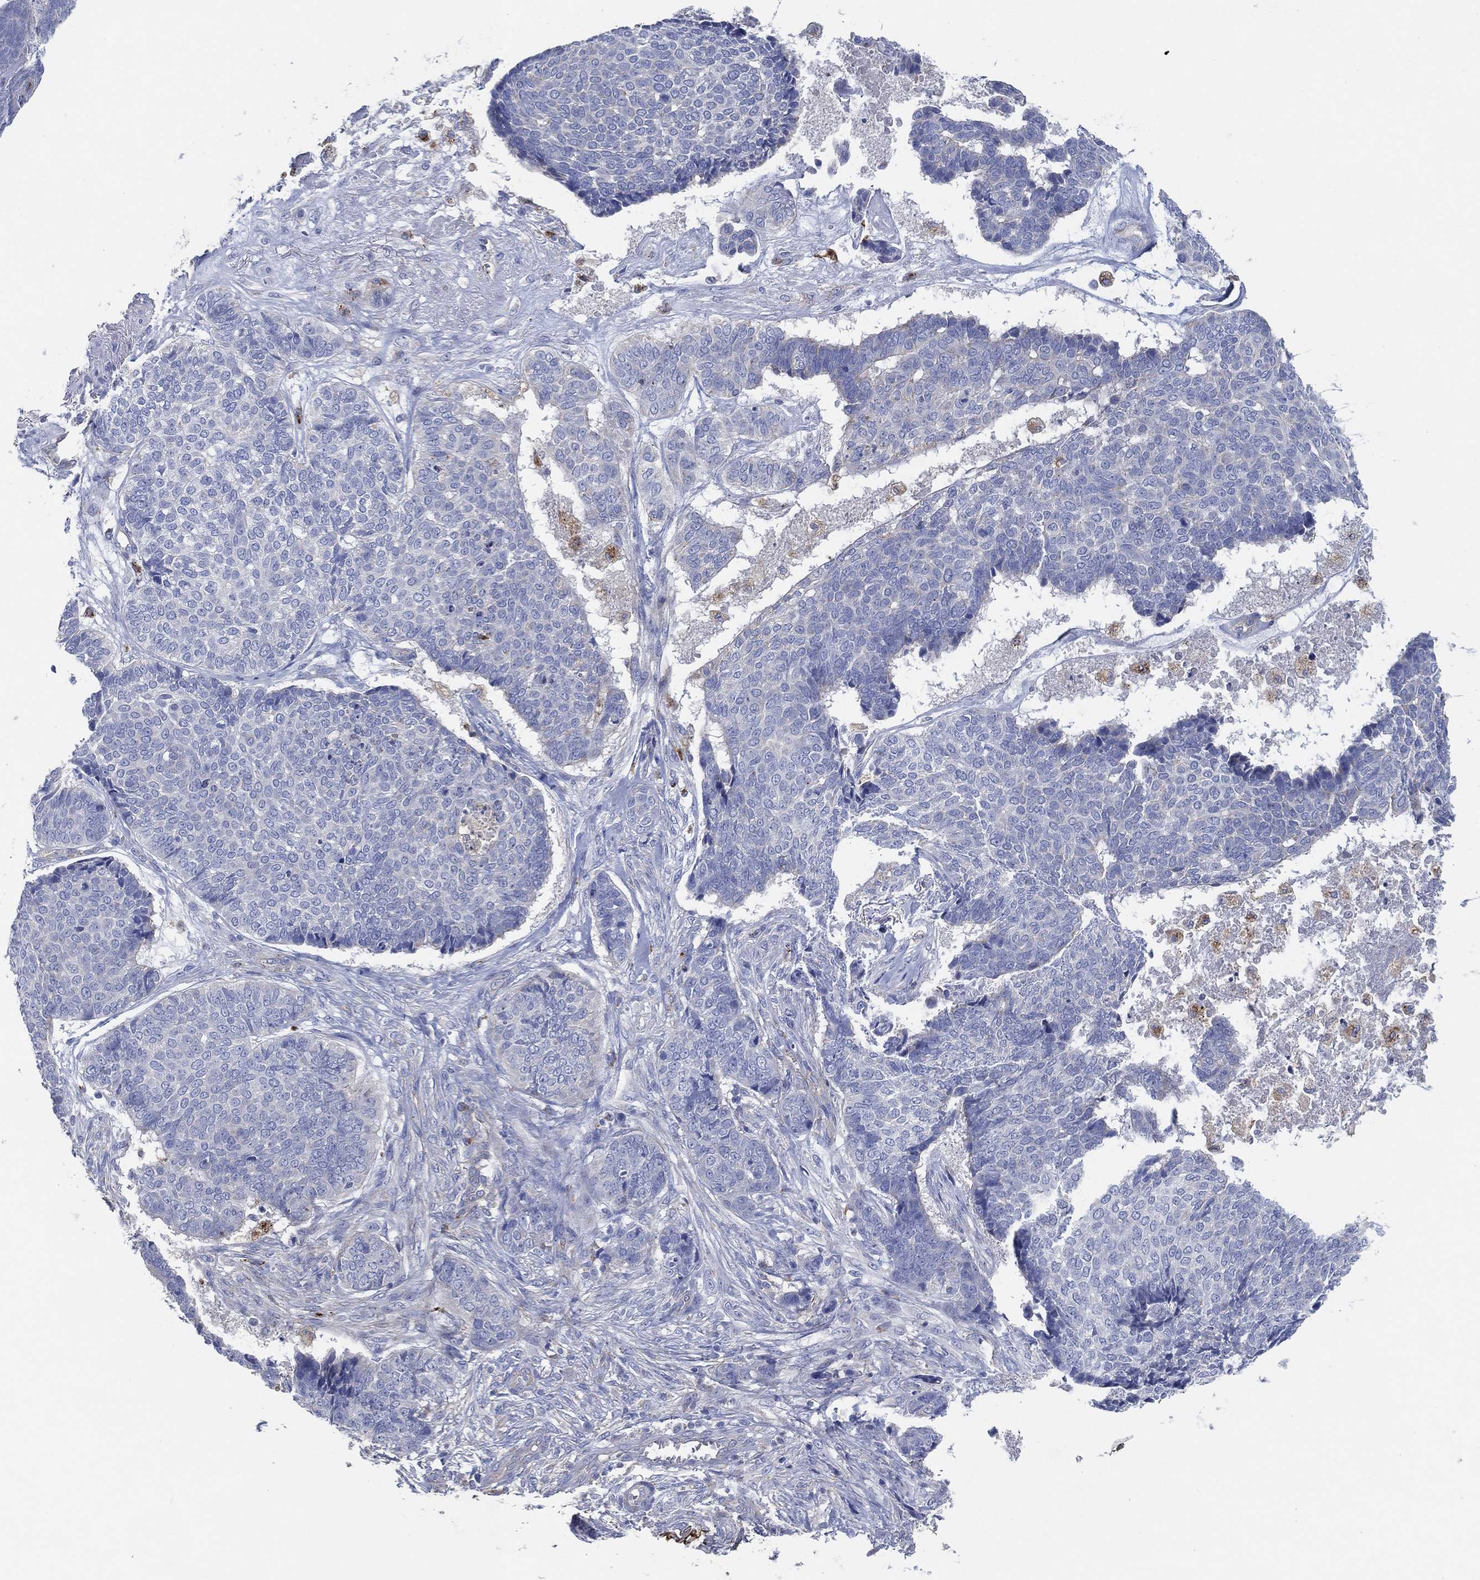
{"staining": {"intensity": "negative", "quantity": "none", "location": "none"}, "tissue": "skin cancer", "cell_type": "Tumor cells", "image_type": "cancer", "snomed": [{"axis": "morphology", "description": "Basal cell carcinoma"}, {"axis": "topography", "description": "Skin"}], "caption": "Immunohistochemical staining of skin basal cell carcinoma reveals no significant expression in tumor cells.", "gene": "GALNS", "patient": {"sex": "male", "age": 86}}